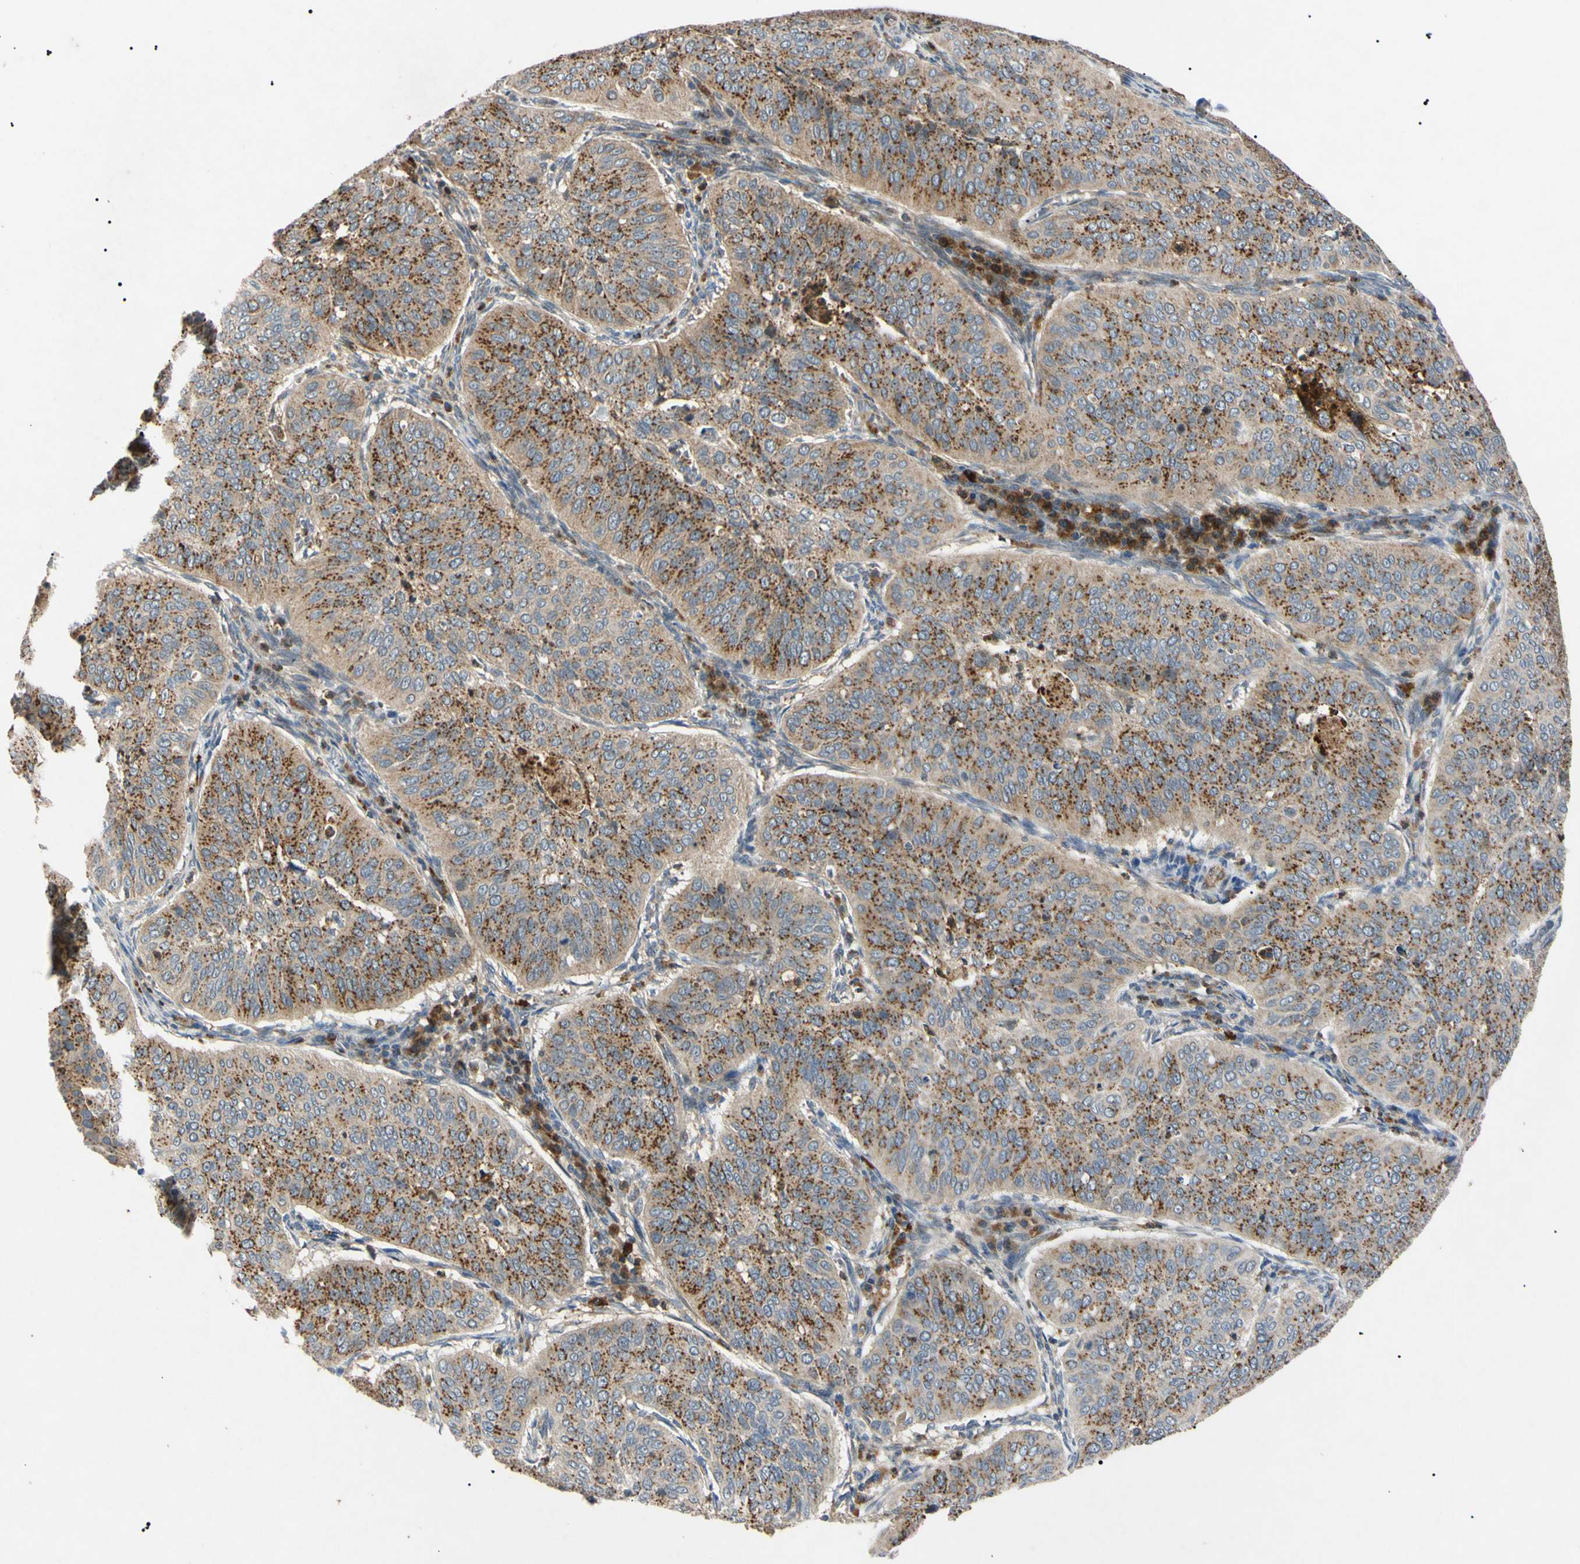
{"staining": {"intensity": "strong", "quantity": ">75%", "location": "cytoplasmic/membranous"}, "tissue": "cervical cancer", "cell_type": "Tumor cells", "image_type": "cancer", "snomed": [{"axis": "morphology", "description": "Normal tissue, NOS"}, {"axis": "morphology", "description": "Squamous cell carcinoma, NOS"}, {"axis": "topography", "description": "Cervix"}], "caption": "Protein staining of cervical cancer (squamous cell carcinoma) tissue demonstrates strong cytoplasmic/membranous positivity in approximately >75% of tumor cells.", "gene": "TUBB4A", "patient": {"sex": "female", "age": 39}}